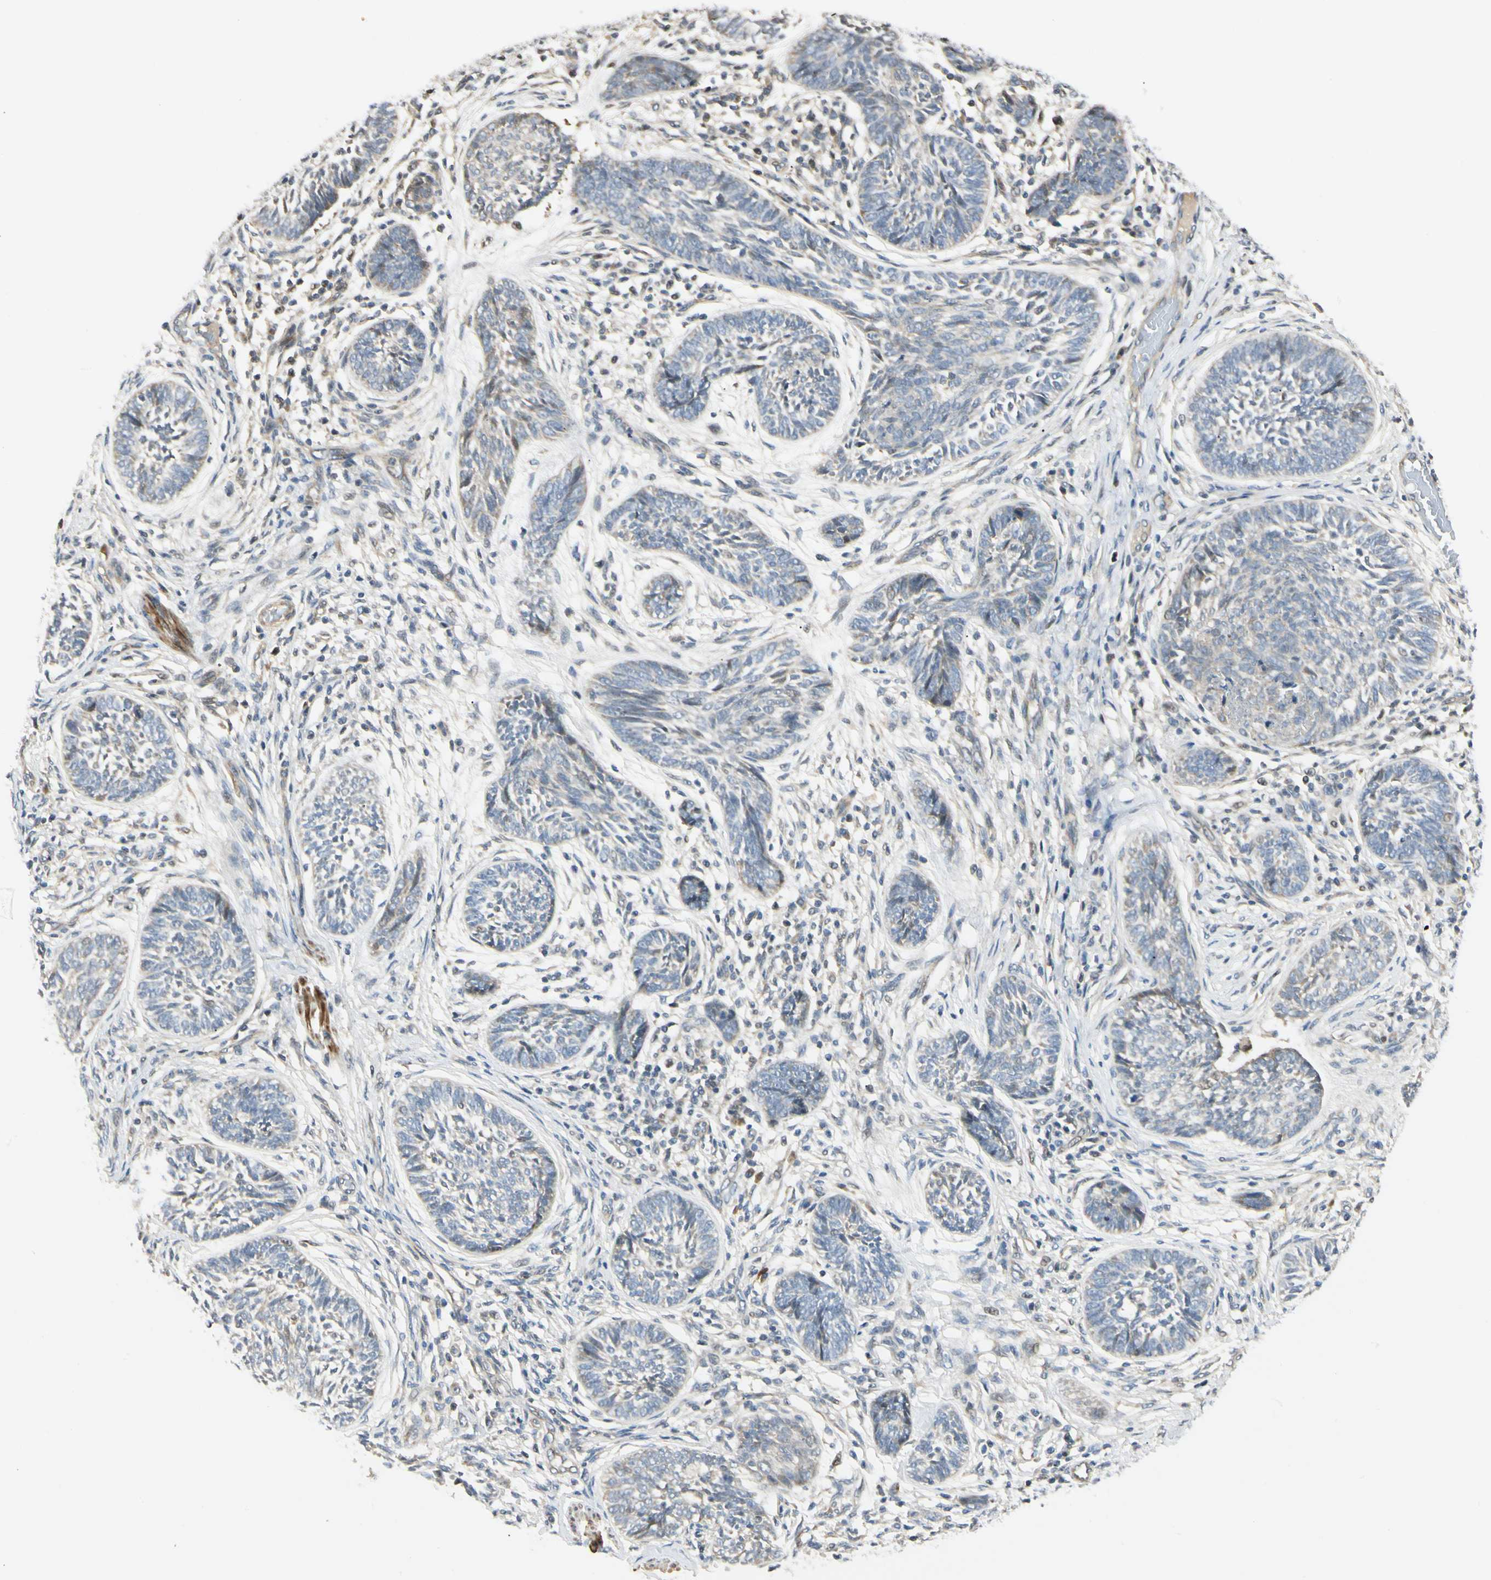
{"staining": {"intensity": "weak", "quantity": "25%-75%", "location": "cytoplasmic/membranous"}, "tissue": "skin cancer", "cell_type": "Tumor cells", "image_type": "cancer", "snomed": [{"axis": "morphology", "description": "Papilloma, NOS"}, {"axis": "morphology", "description": "Basal cell carcinoma"}, {"axis": "topography", "description": "Skin"}], "caption": "Tumor cells exhibit low levels of weak cytoplasmic/membranous expression in approximately 25%-75% of cells in papilloma (skin). Immunohistochemistry (ihc) stains the protein in brown and the nuclei are stained blue.", "gene": "P4HA3", "patient": {"sex": "male", "age": 87}}